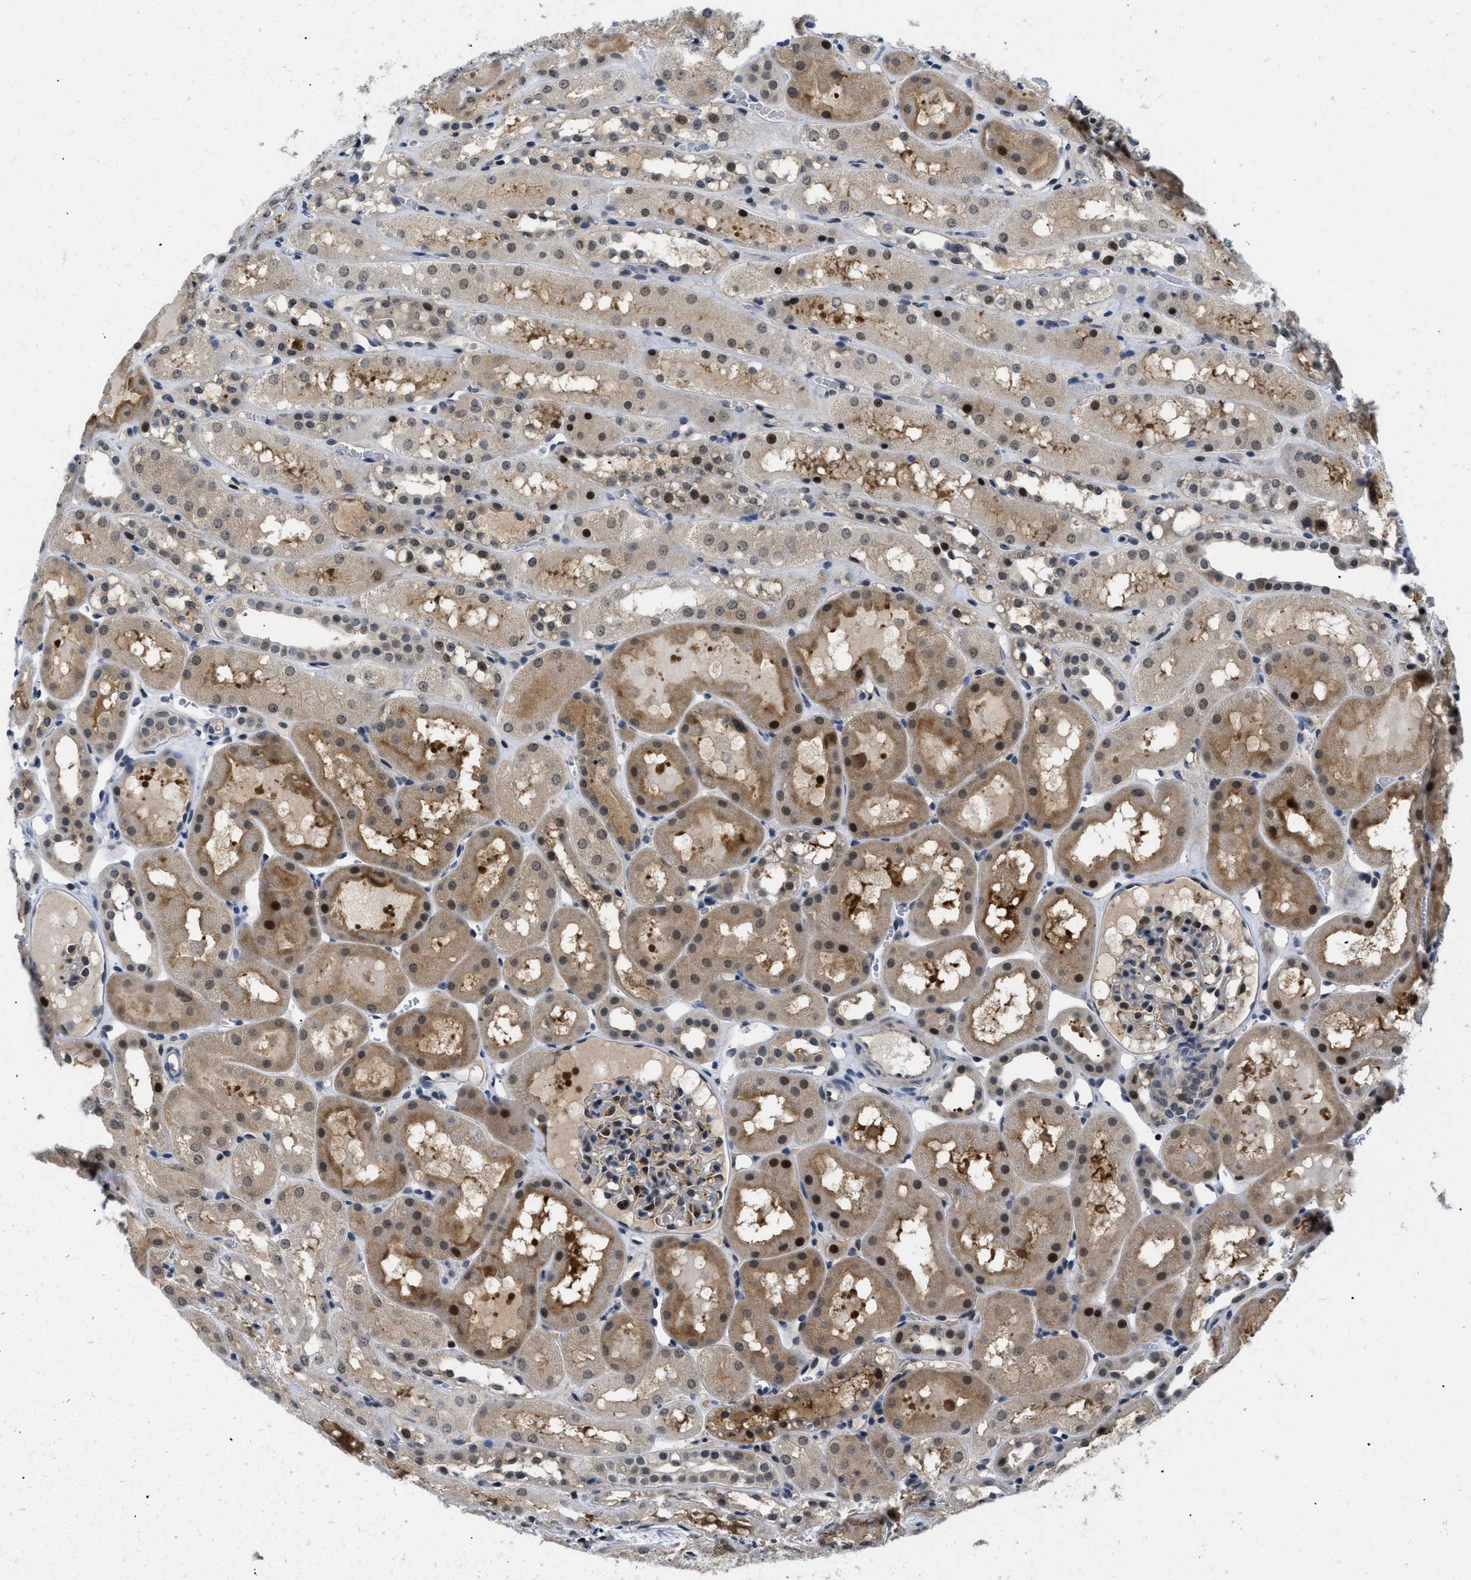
{"staining": {"intensity": "moderate", "quantity": "25%-75%", "location": "nuclear"}, "tissue": "kidney", "cell_type": "Cells in glomeruli", "image_type": "normal", "snomed": [{"axis": "morphology", "description": "Normal tissue, NOS"}, {"axis": "topography", "description": "Kidney"}, {"axis": "topography", "description": "Urinary bladder"}], "caption": "Kidney was stained to show a protein in brown. There is medium levels of moderate nuclear positivity in about 25%-75% of cells in glomeruli. The staining was performed using DAB, with brown indicating positive protein expression. Nuclei are stained blue with hematoxylin.", "gene": "SLC29A2", "patient": {"sex": "male", "age": 16}}